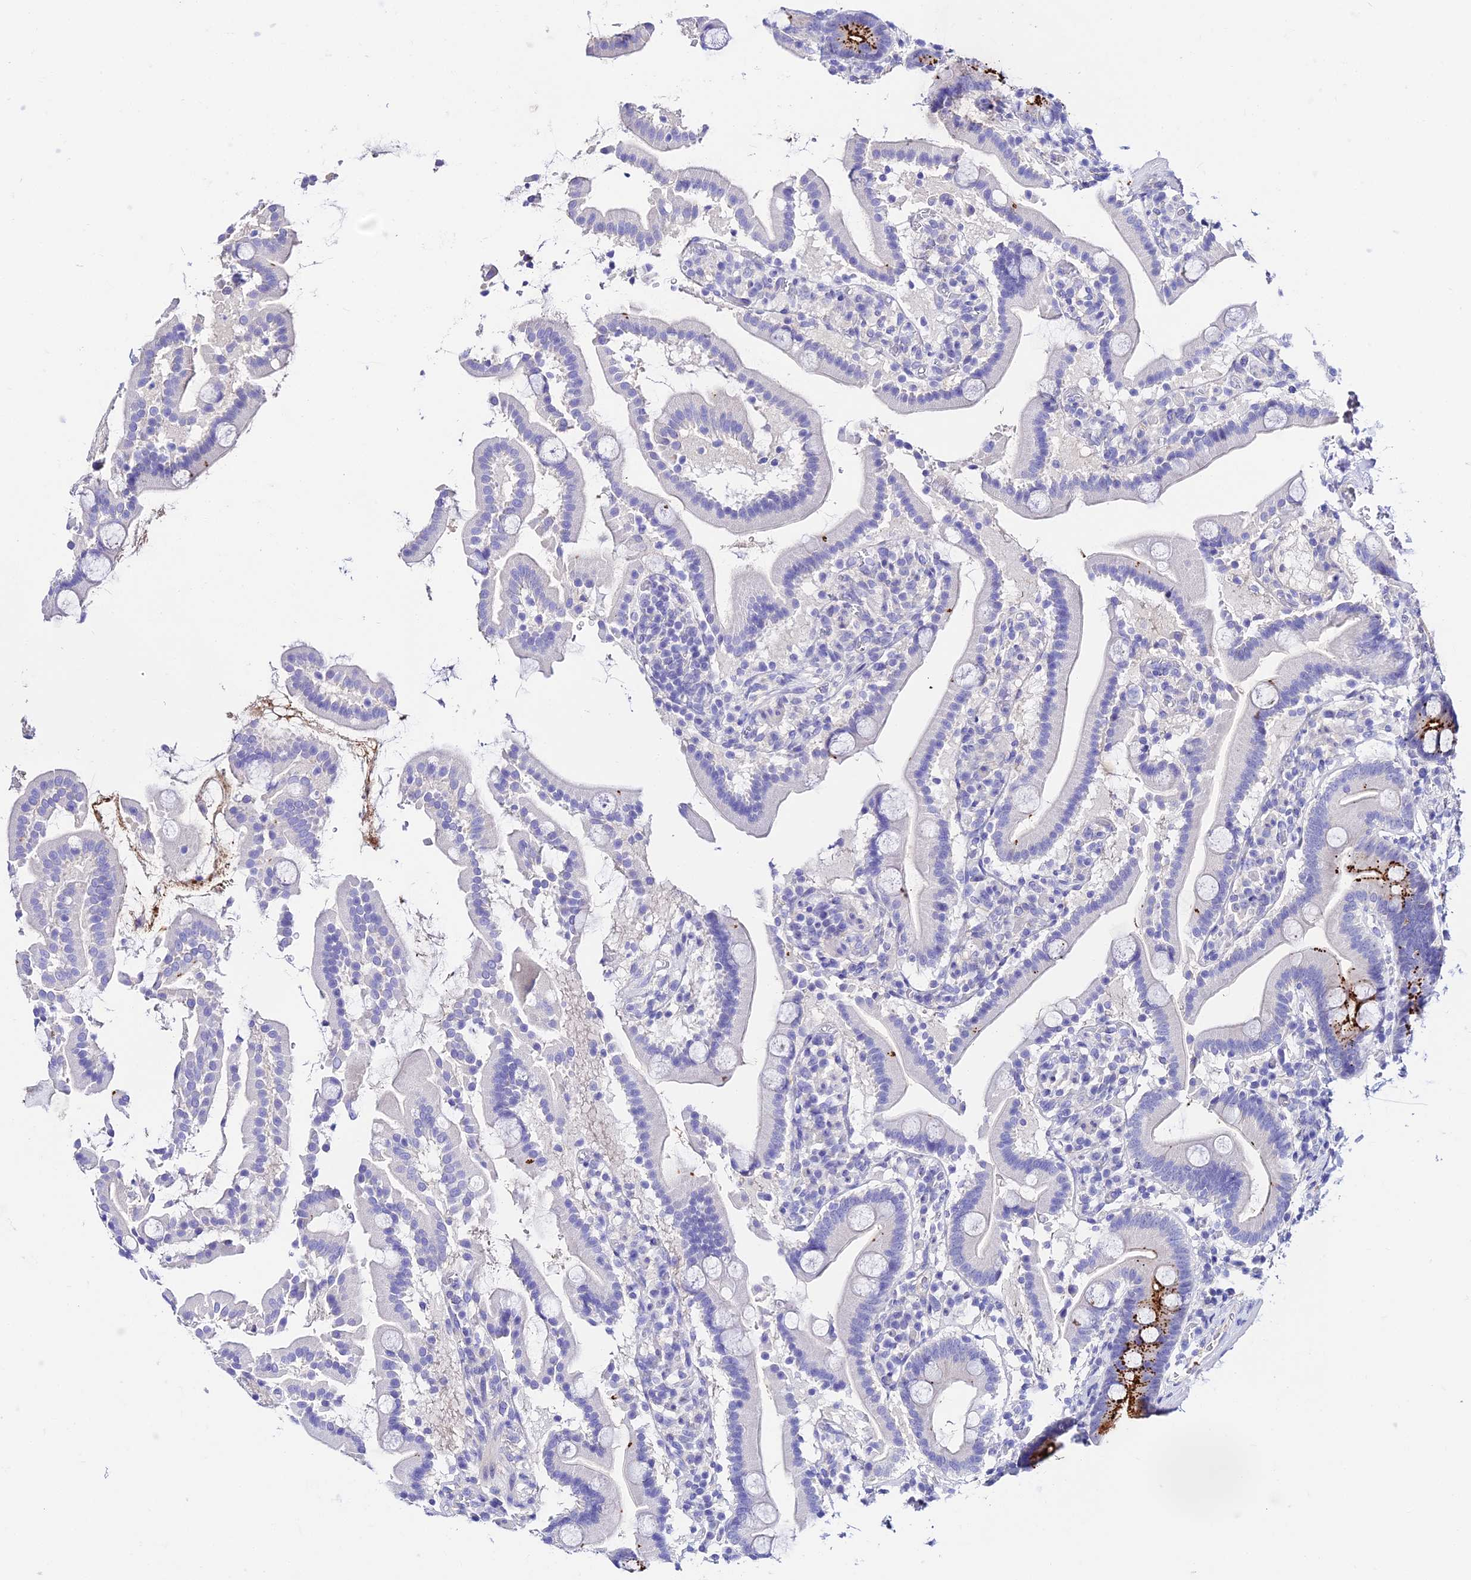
{"staining": {"intensity": "strong", "quantity": "<25%", "location": "cytoplasmic/membranous"}, "tissue": "duodenum", "cell_type": "Glandular cells", "image_type": "normal", "snomed": [{"axis": "morphology", "description": "Normal tissue, NOS"}, {"axis": "topography", "description": "Duodenum"}], "caption": "Protein analysis of normal duodenum shows strong cytoplasmic/membranous staining in about <25% of glandular cells.", "gene": "TMEM117", "patient": {"sex": "male", "age": 55}}